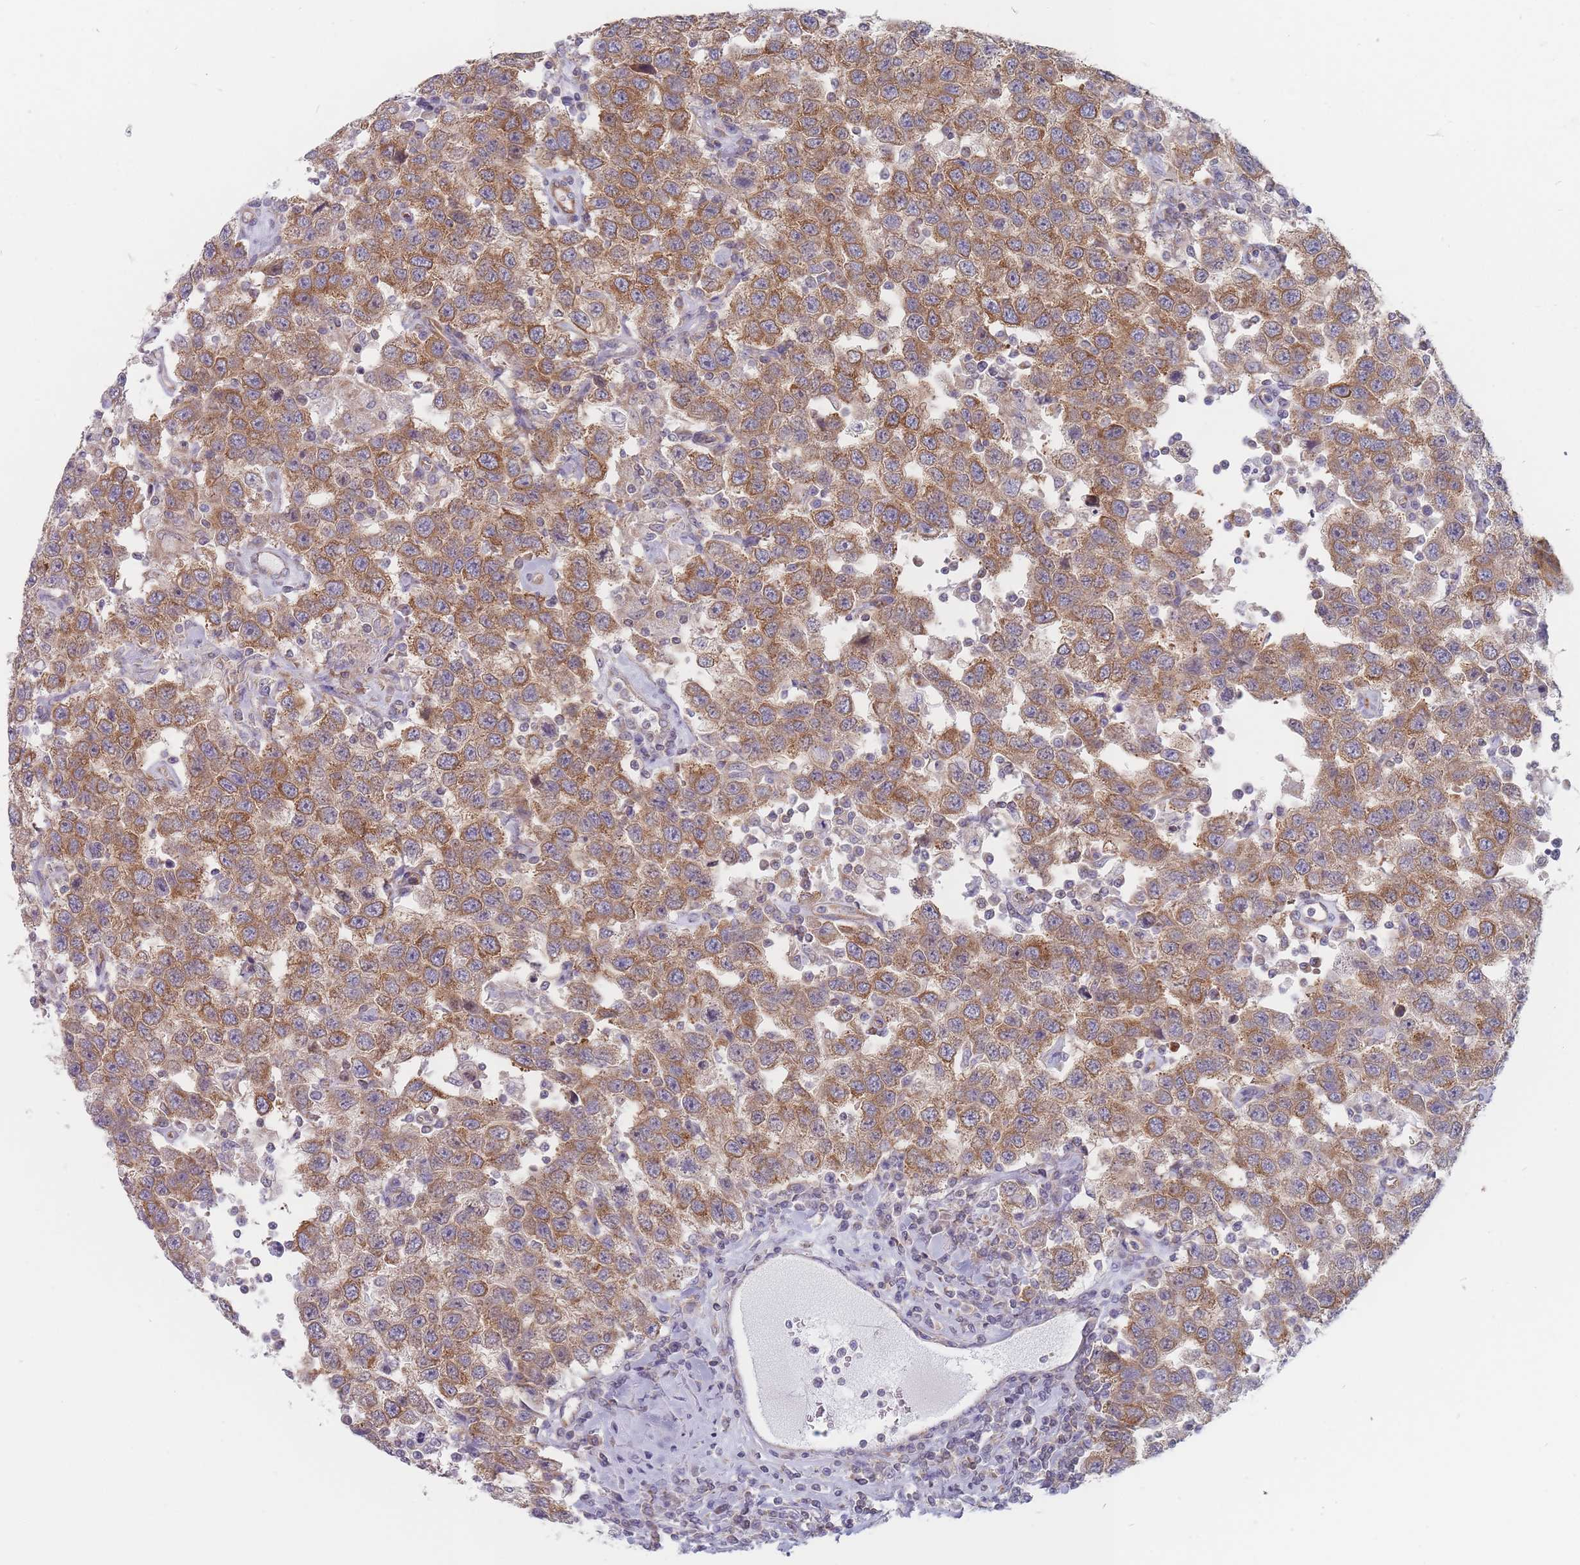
{"staining": {"intensity": "moderate", "quantity": ">75%", "location": "cytoplasmic/membranous"}, "tissue": "testis cancer", "cell_type": "Tumor cells", "image_type": "cancer", "snomed": [{"axis": "morphology", "description": "Seminoma, NOS"}, {"axis": "topography", "description": "Testis"}], "caption": "Tumor cells demonstrate medium levels of moderate cytoplasmic/membranous positivity in approximately >75% of cells in testis cancer (seminoma).", "gene": "MAP1S", "patient": {"sex": "male", "age": 41}}